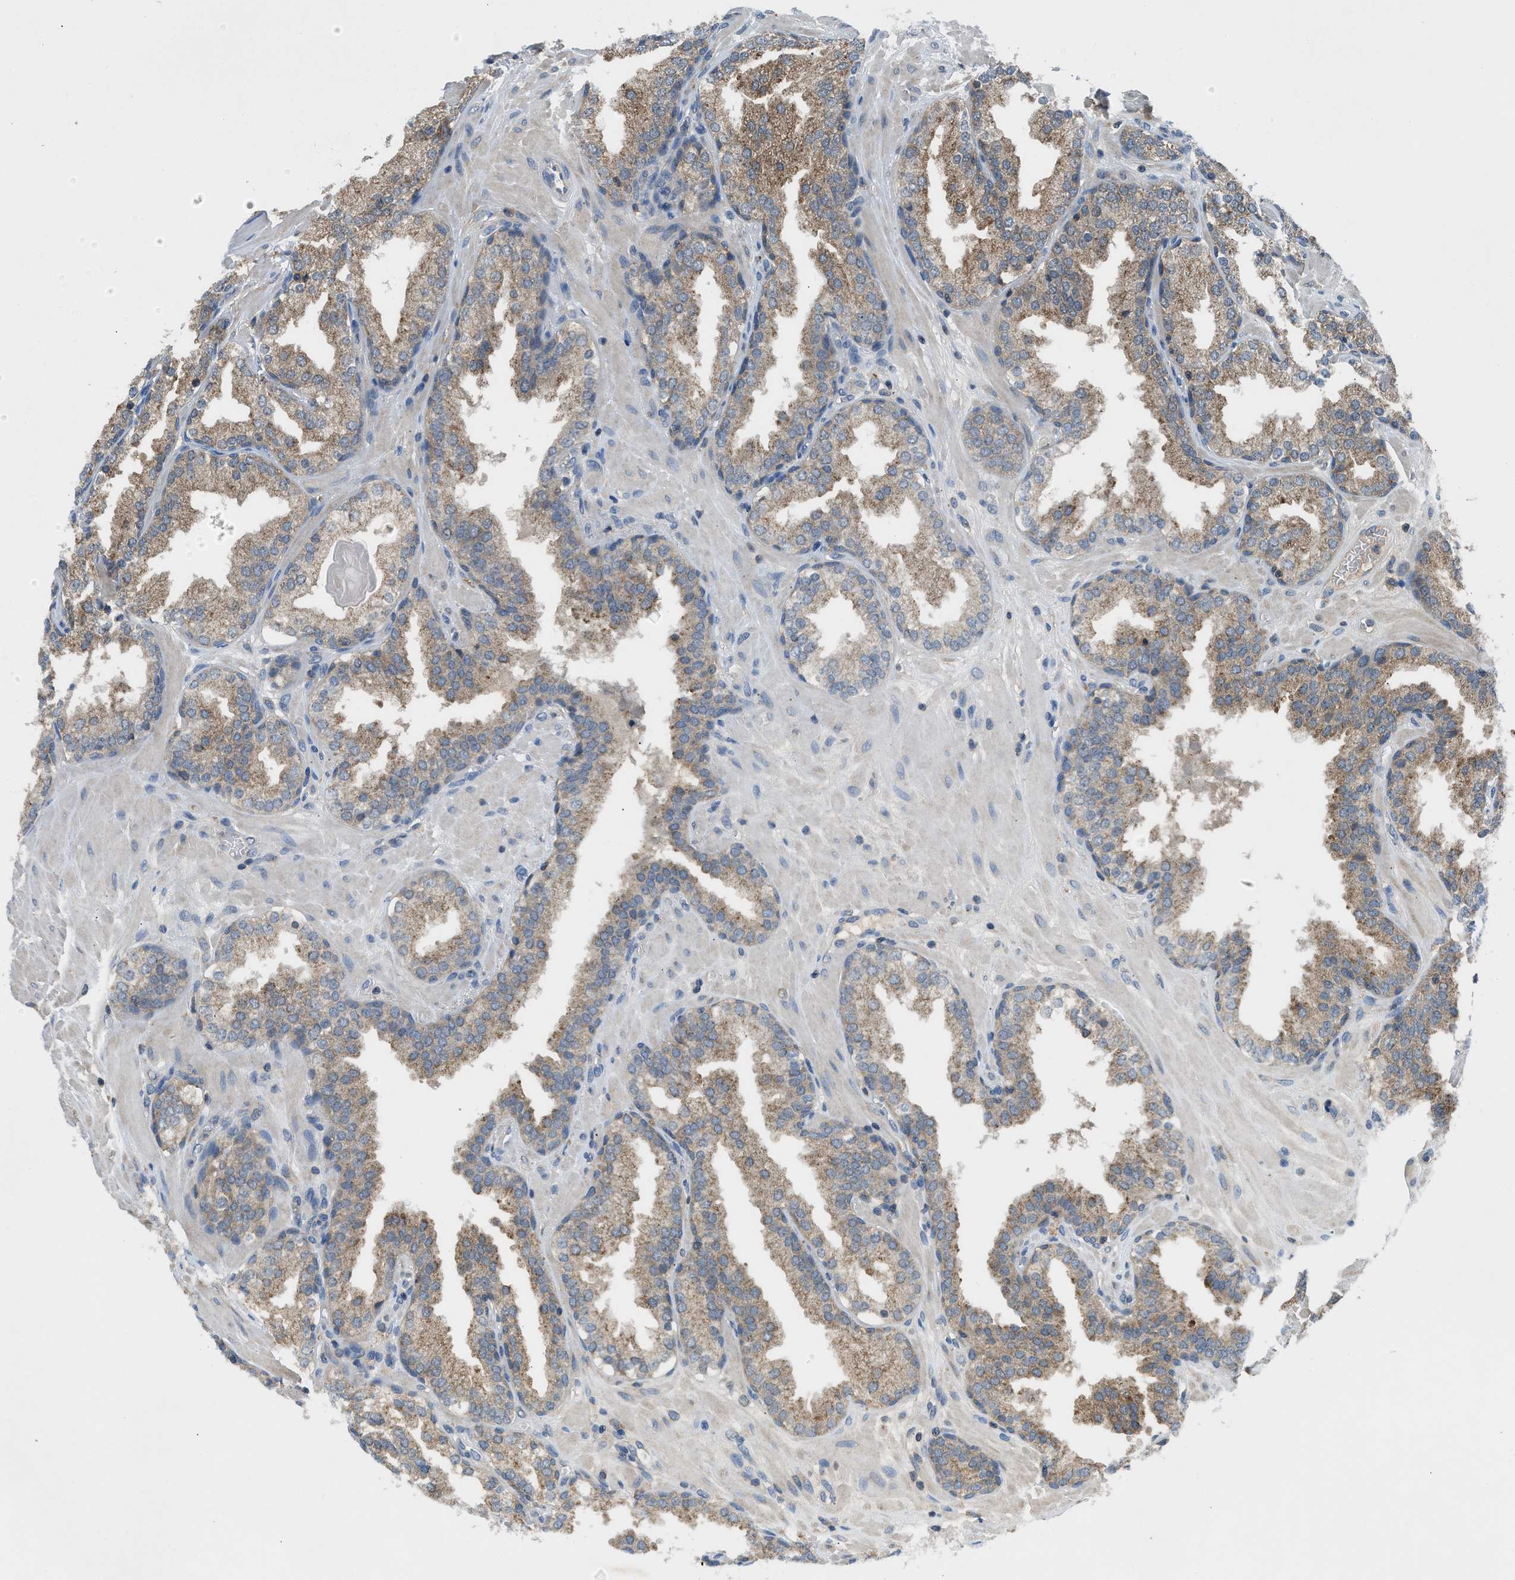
{"staining": {"intensity": "weak", "quantity": "25%-75%", "location": "cytoplasmic/membranous"}, "tissue": "prostate", "cell_type": "Glandular cells", "image_type": "normal", "snomed": [{"axis": "morphology", "description": "Normal tissue, NOS"}, {"axis": "topography", "description": "Prostate"}], "caption": "Immunohistochemical staining of normal human prostate reveals low levels of weak cytoplasmic/membranous staining in about 25%-75% of glandular cells. (Stains: DAB (3,3'-diaminobenzidine) in brown, nuclei in blue, Microscopy: brightfield microscopy at high magnification).", "gene": "PAFAH2", "patient": {"sex": "male", "age": 51}}